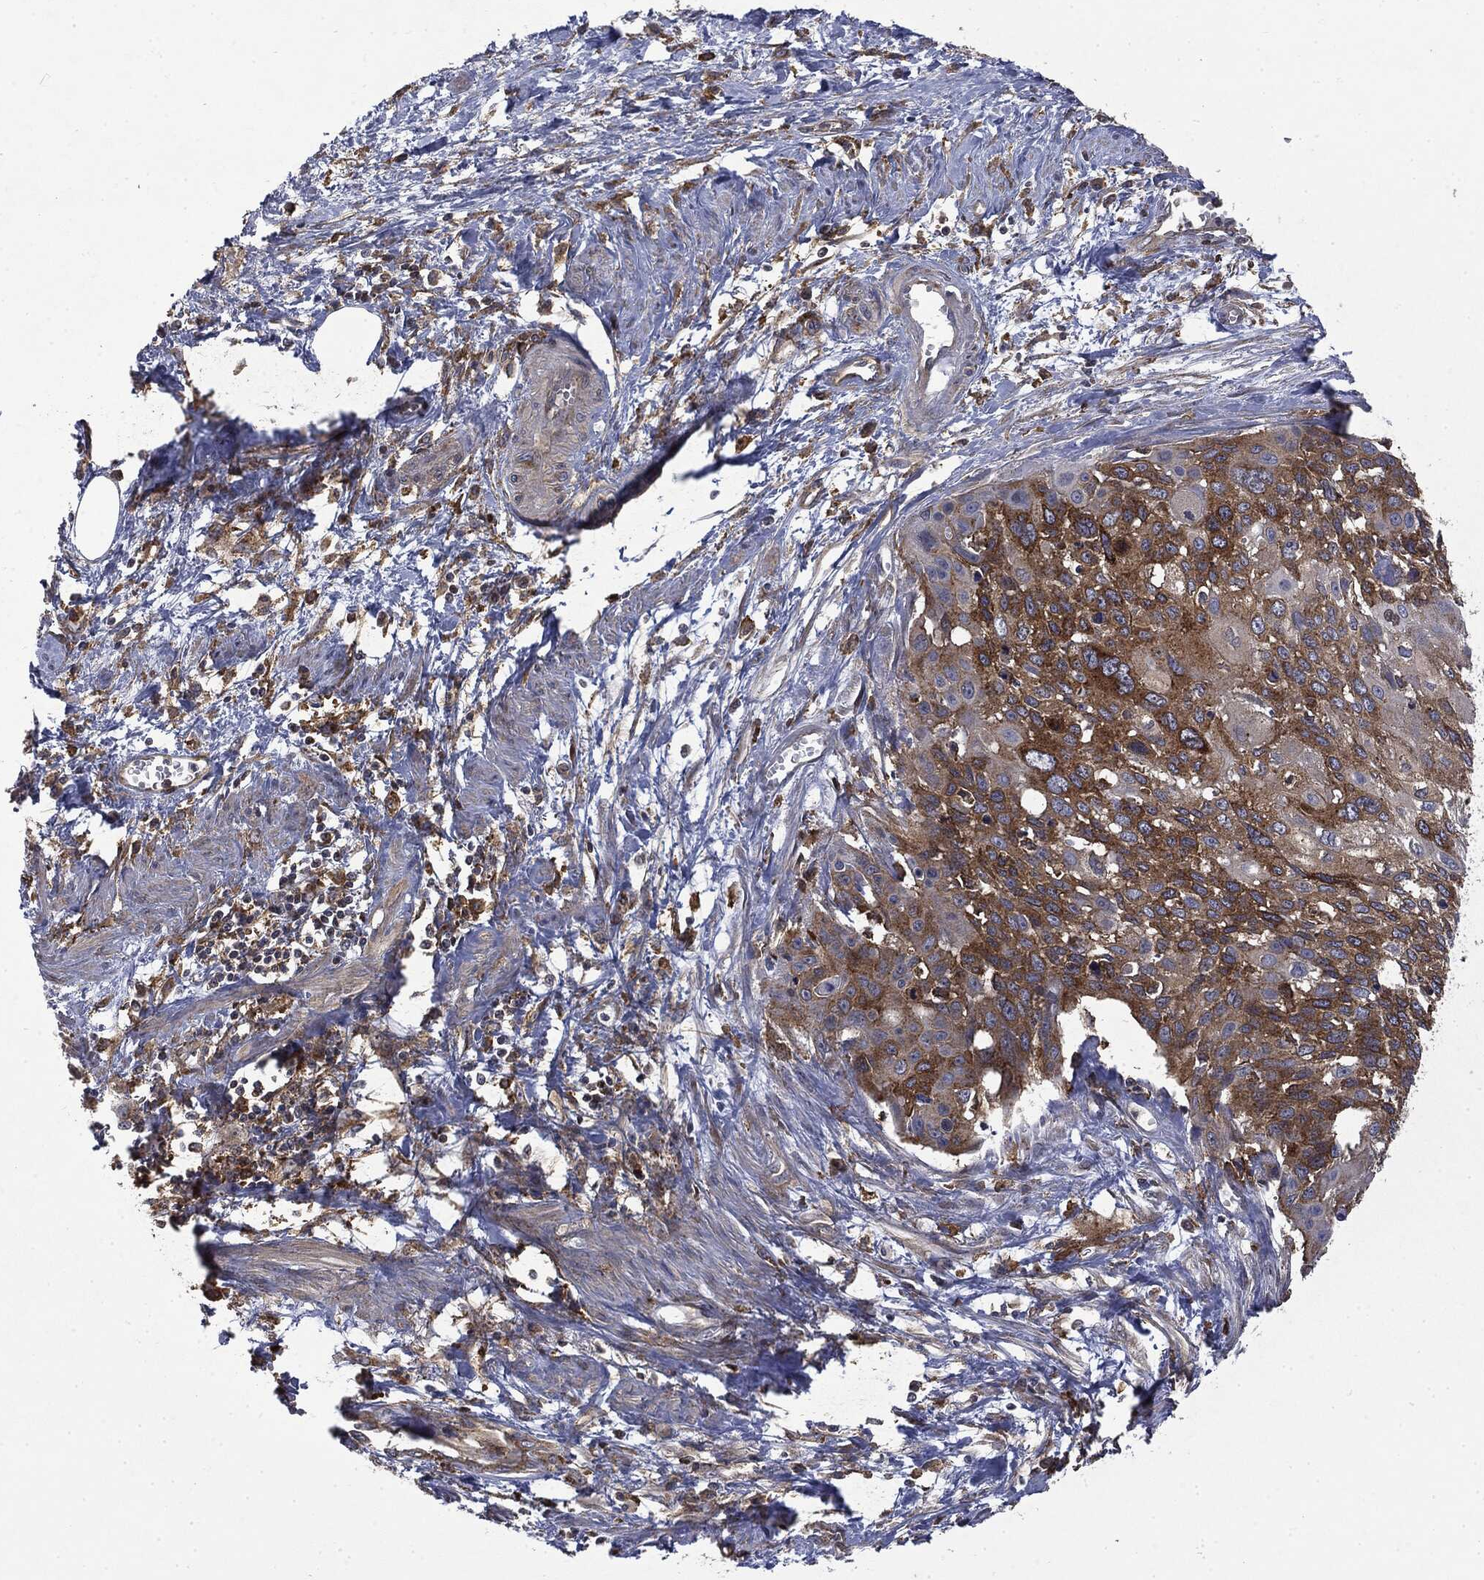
{"staining": {"intensity": "moderate", "quantity": "25%-75%", "location": "cytoplasmic/membranous"}, "tissue": "cervical cancer", "cell_type": "Tumor cells", "image_type": "cancer", "snomed": [{"axis": "morphology", "description": "Squamous cell carcinoma, NOS"}, {"axis": "topography", "description": "Cervix"}], "caption": "Approximately 25%-75% of tumor cells in human cervical cancer (squamous cell carcinoma) reveal moderate cytoplasmic/membranous protein staining as visualized by brown immunohistochemical staining.", "gene": "SNX5", "patient": {"sex": "female", "age": 58}}